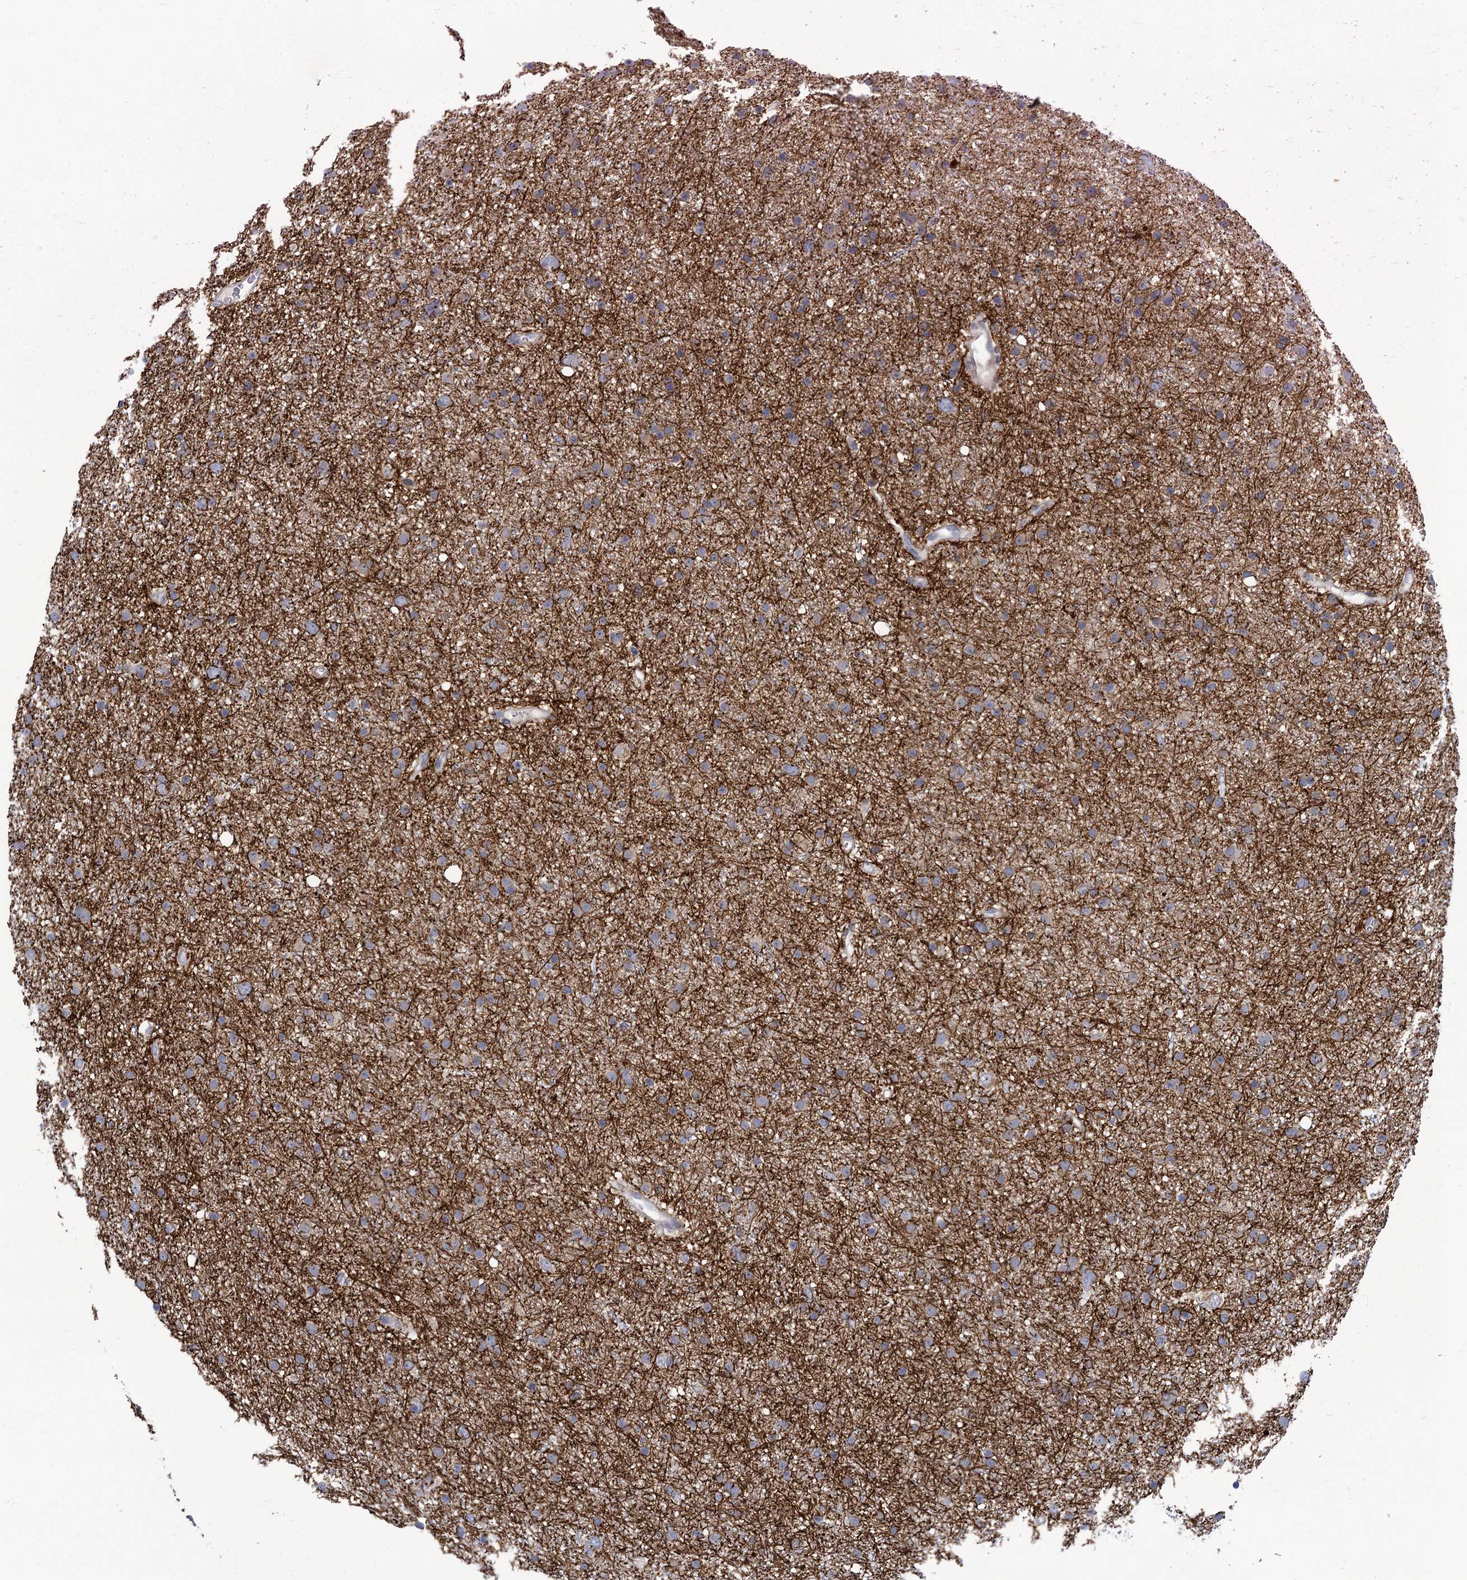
{"staining": {"intensity": "negative", "quantity": "none", "location": "none"}, "tissue": "glioma", "cell_type": "Tumor cells", "image_type": "cancer", "snomed": [{"axis": "morphology", "description": "Glioma, malignant, Low grade"}, {"axis": "topography", "description": "Cerebral cortex"}], "caption": "Immunohistochemistry of human glioma displays no staining in tumor cells. (DAB (3,3'-diaminobenzidine) immunohistochemistry (IHC) with hematoxylin counter stain).", "gene": "QPCTL", "patient": {"sex": "female", "age": 39}}